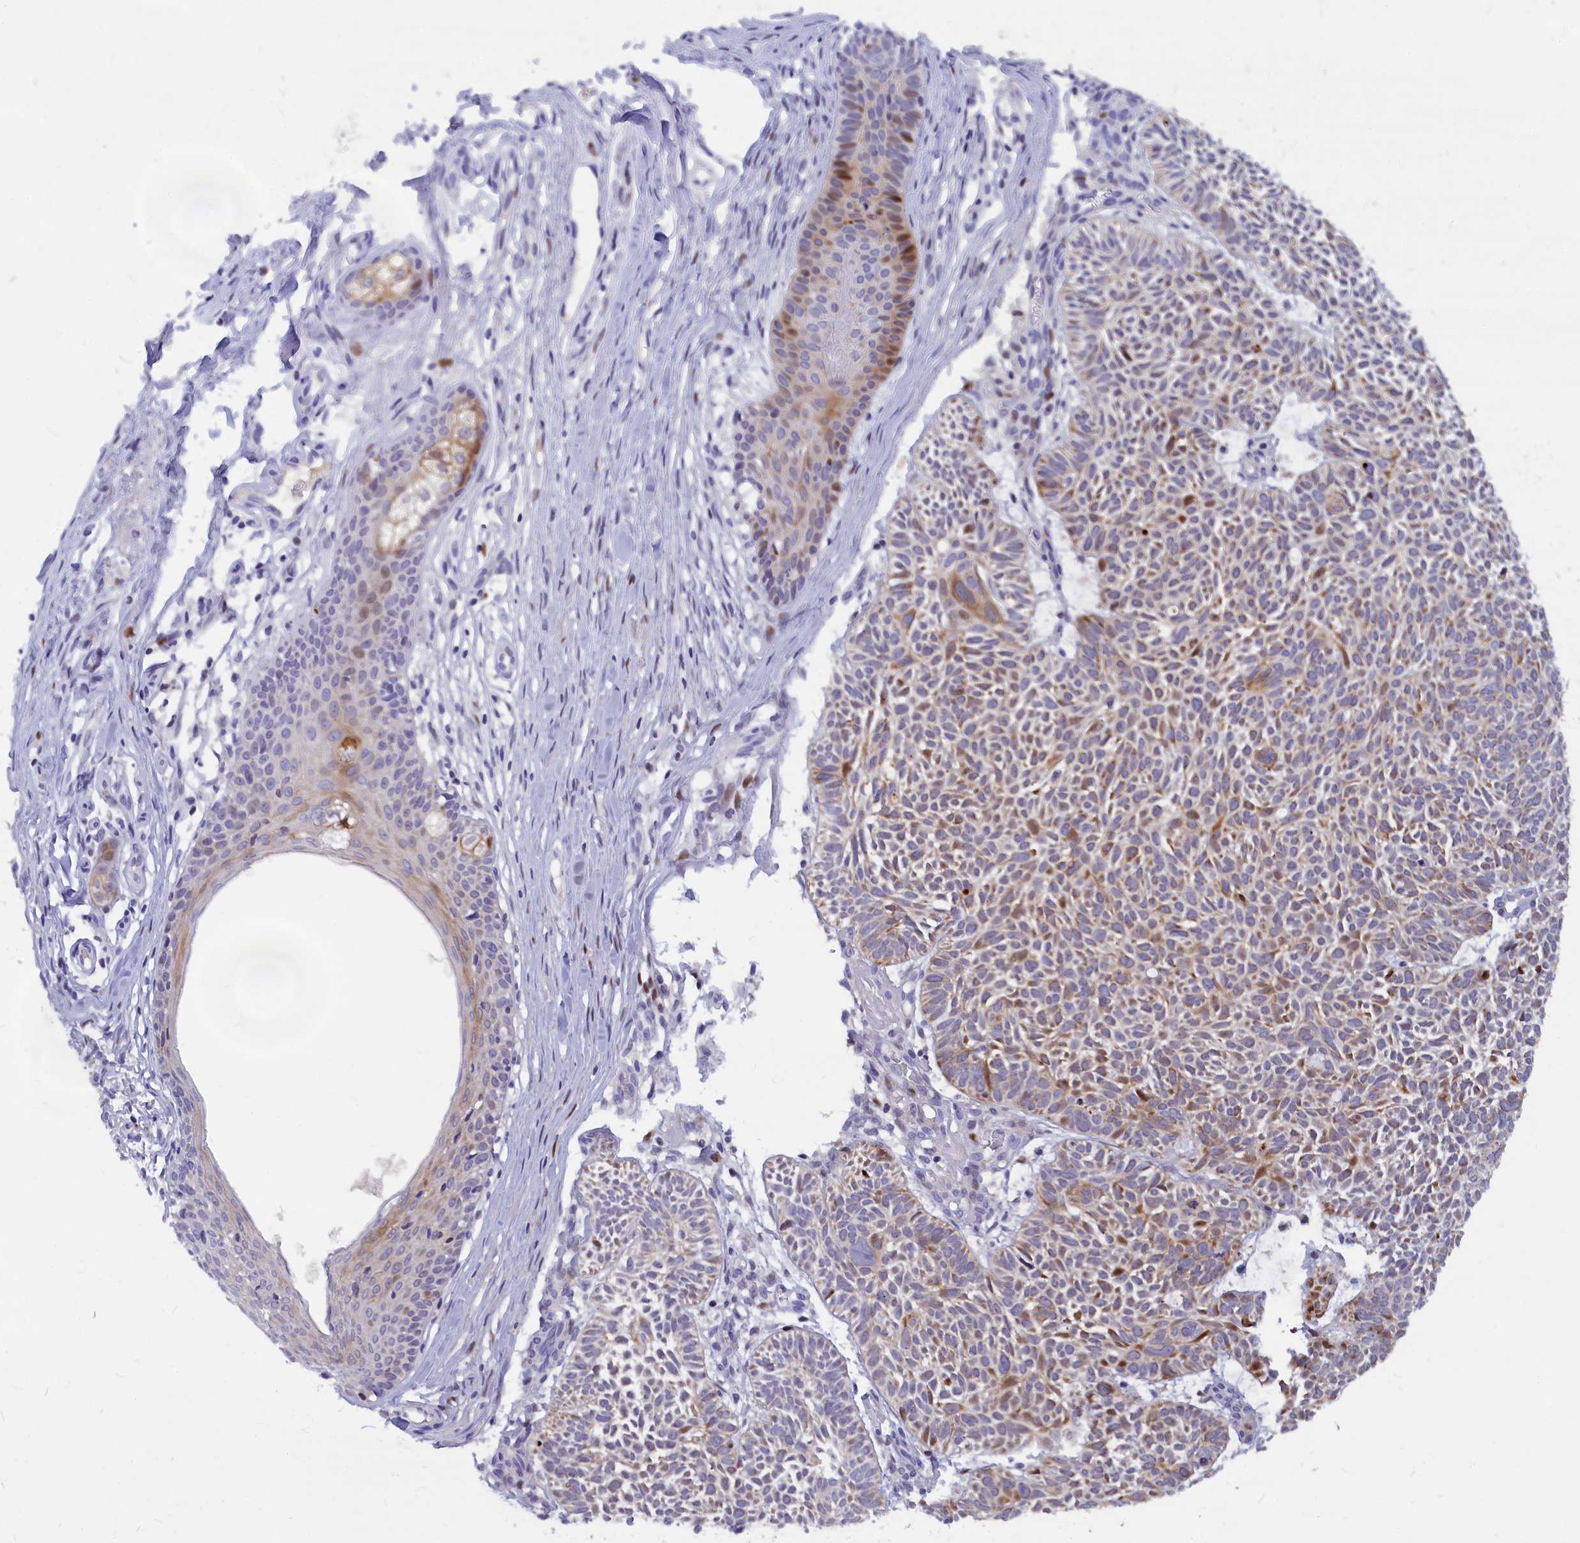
{"staining": {"intensity": "moderate", "quantity": "<25%", "location": "cytoplasmic/membranous"}, "tissue": "skin cancer", "cell_type": "Tumor cells", "image_type": "cancer", "snomed": [{"axis": "morphology", "description": "Basal cell carcinoma"}, {"axis": "topography", "description": "Skin"}], "caption": "Immunohistochemistry (DAB) staining of human basal cell carcinoma (skin) demonstrates moderate cytoplasmic/membranous protein expression in about <25% of tumor cells.", "gene": "NKPD1", "patient": {"sex": "male", "age": 69}}